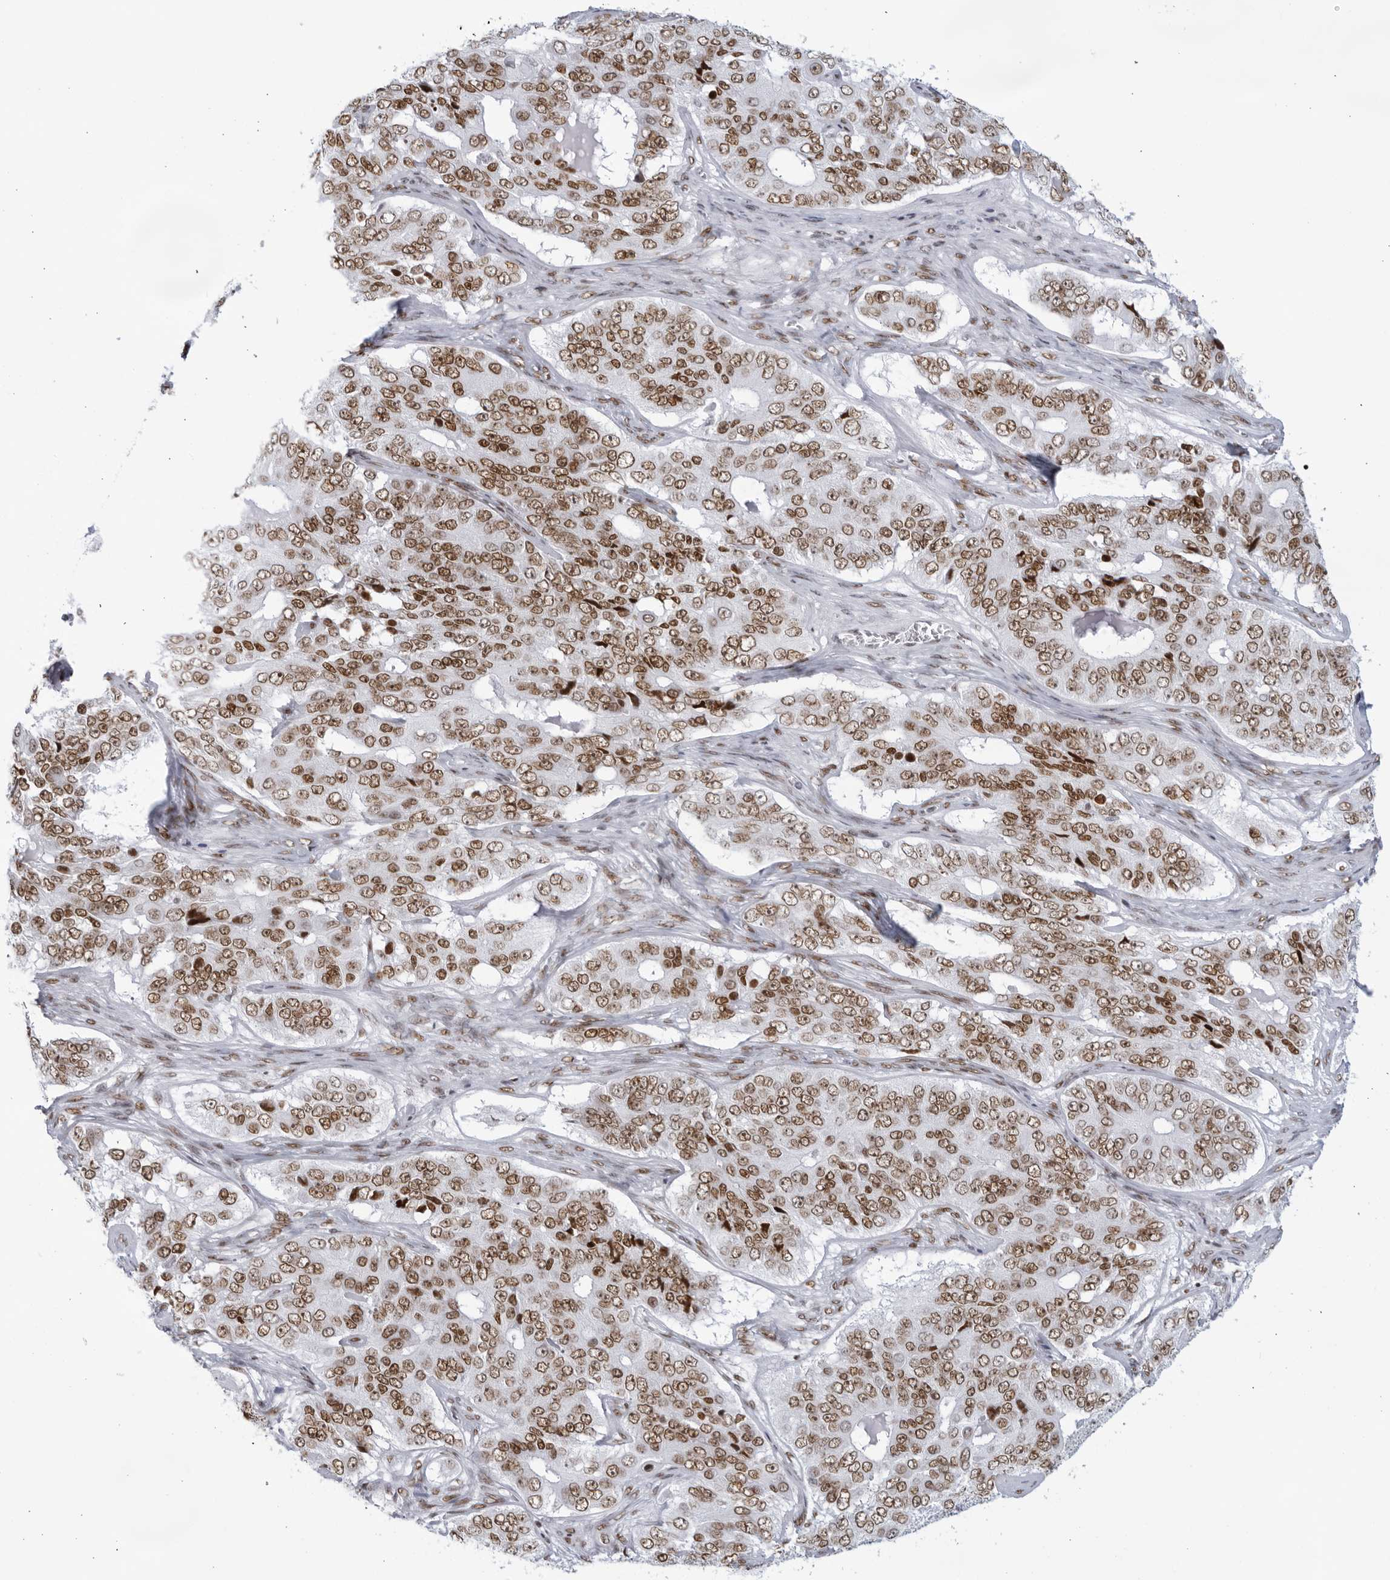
{"staining": {"intensity": "moderate", "quantity": ">75%", "location": "nuclear"}, "tissue": "ovarian cancer", "cell_type": "Tumor cells", "image_type": "cancer", "snomed": [{"axis": "morphology", "description": "Carcinoma, endometroid"}, {"axis": "topography", "description": "Ovary"}], "caption": "Protein expression analysis of ovarian endometroid carcinoma demonstrates moderate nuclear expression in about >75% of tumor cells. (IHC, brightfield microscopy, high magnification).", "gene": "HP1BP3", "patient": {"sex": "female", "age": 51}}